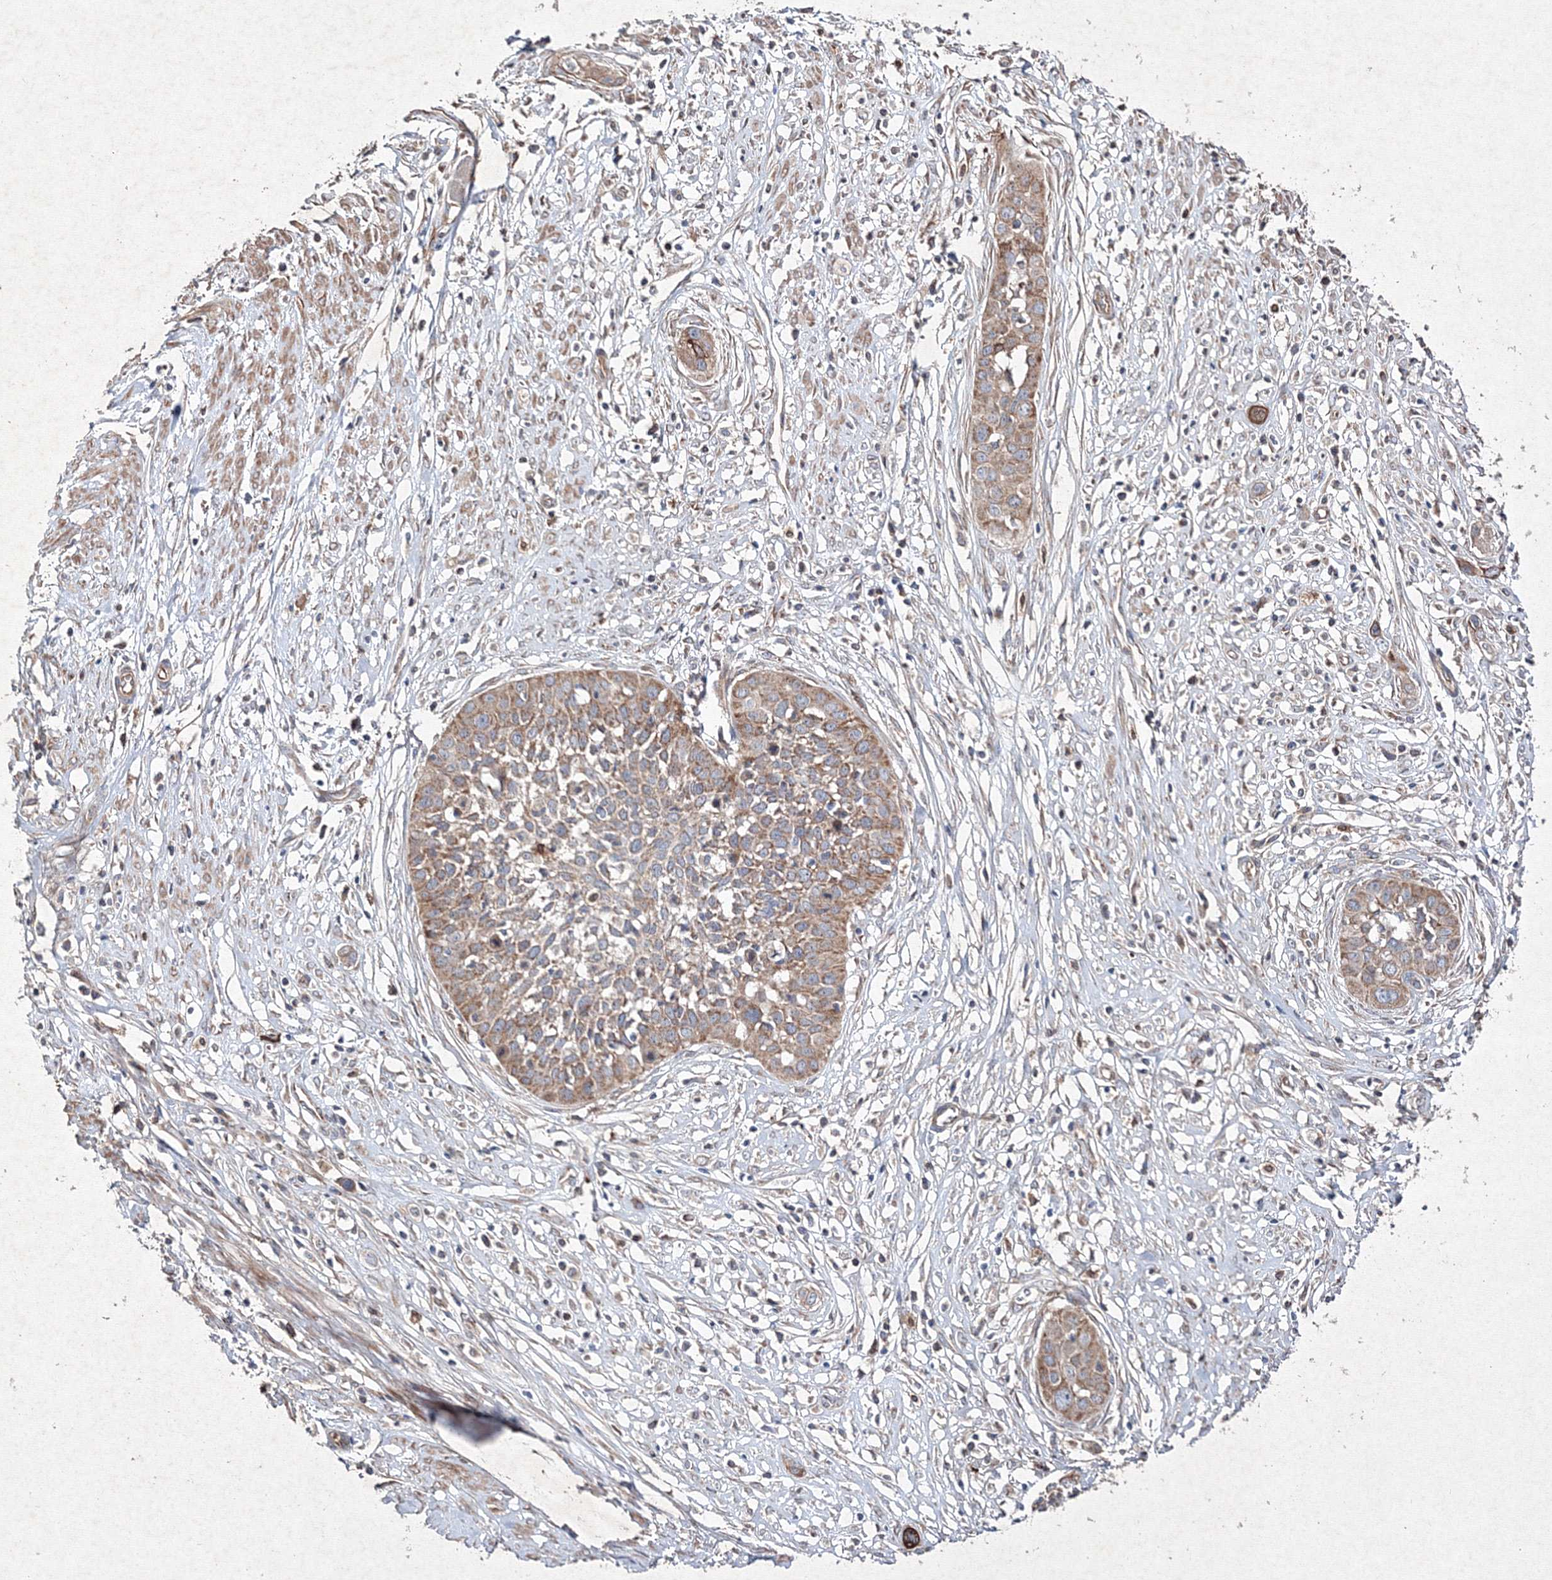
{"staining": {"intensity": "moderate", "quantity": "25%-75%", "location": "cytoplasmic/membranous"}, "tissue": "cervical cancer", "cell_type": "Tumor cells", "image_type": "cancer", "snomed": [{"axis": "morphology", "description": "Squamous cell carcinoma, NOS"}, {"axis": "topography", "description": "Cervix"}], "caption": "Cervical cancer stained with immunohistochemistry (IHC) reveals moderate cytoplasmic/membranous positivity in about 25%-75% of tumor cells.", "gene": "GFM1", "patient": {"sex": "female", "age": 34}}